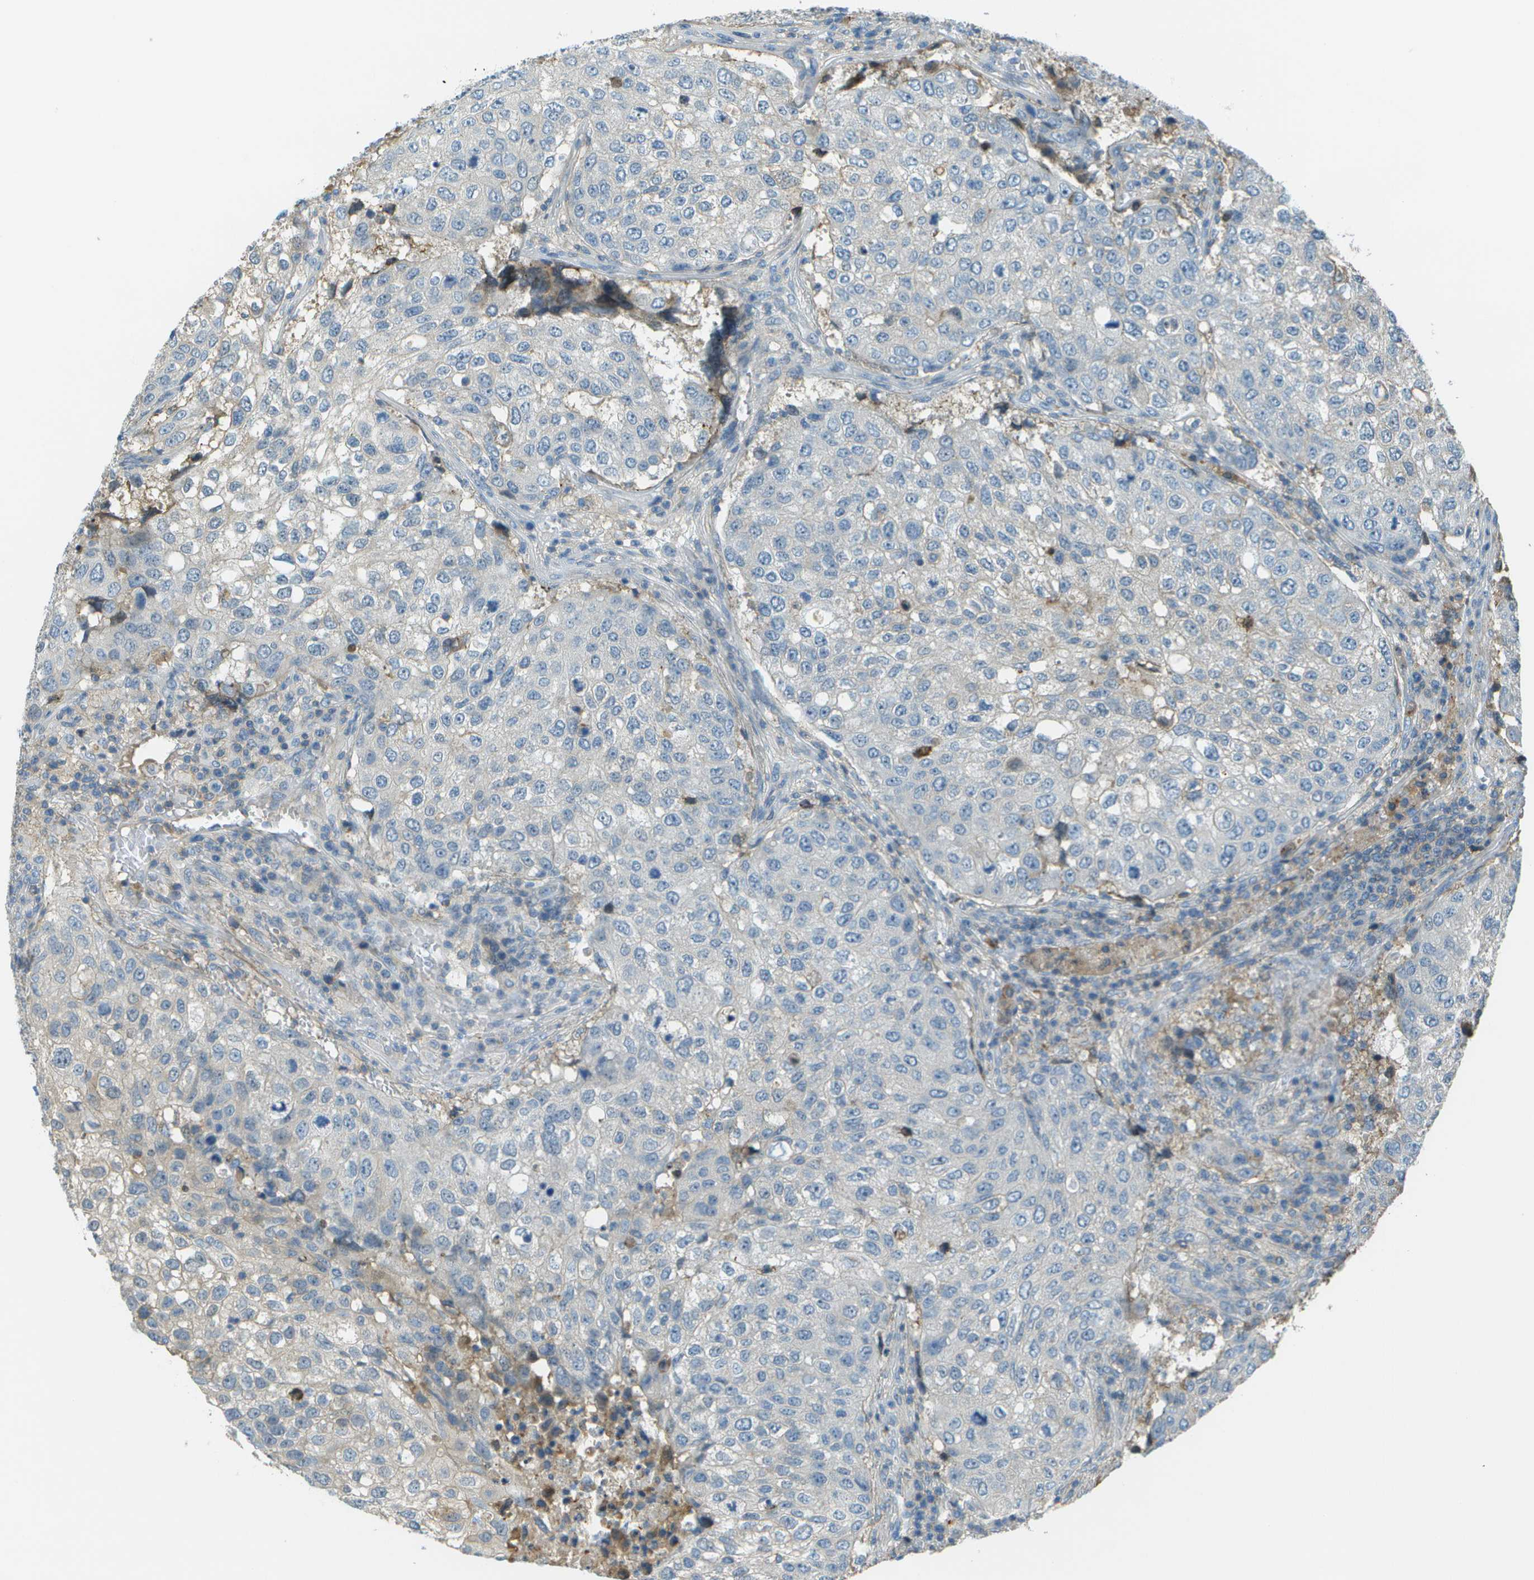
{"staining": {"intensity": "negative", "quantity": "none", "location": "none"}, "tissue": "urothelial cancer", "cell_type": "Tumor cells", "image_type": "cancer", "snomed": [{"axis": "morphology", "description": "Urothelial carcinoma, High grade"}, {"axis": "topography", "description": "Lymph node"}, {"axis": "topography", "description": "Urinary bladder"}], "caption": "Tumor cells are negative for protein expression in human urothelial carcinoma (high-grade).", "gene": "LRRC66", "patient": {"sex": "male", "age": 51}}